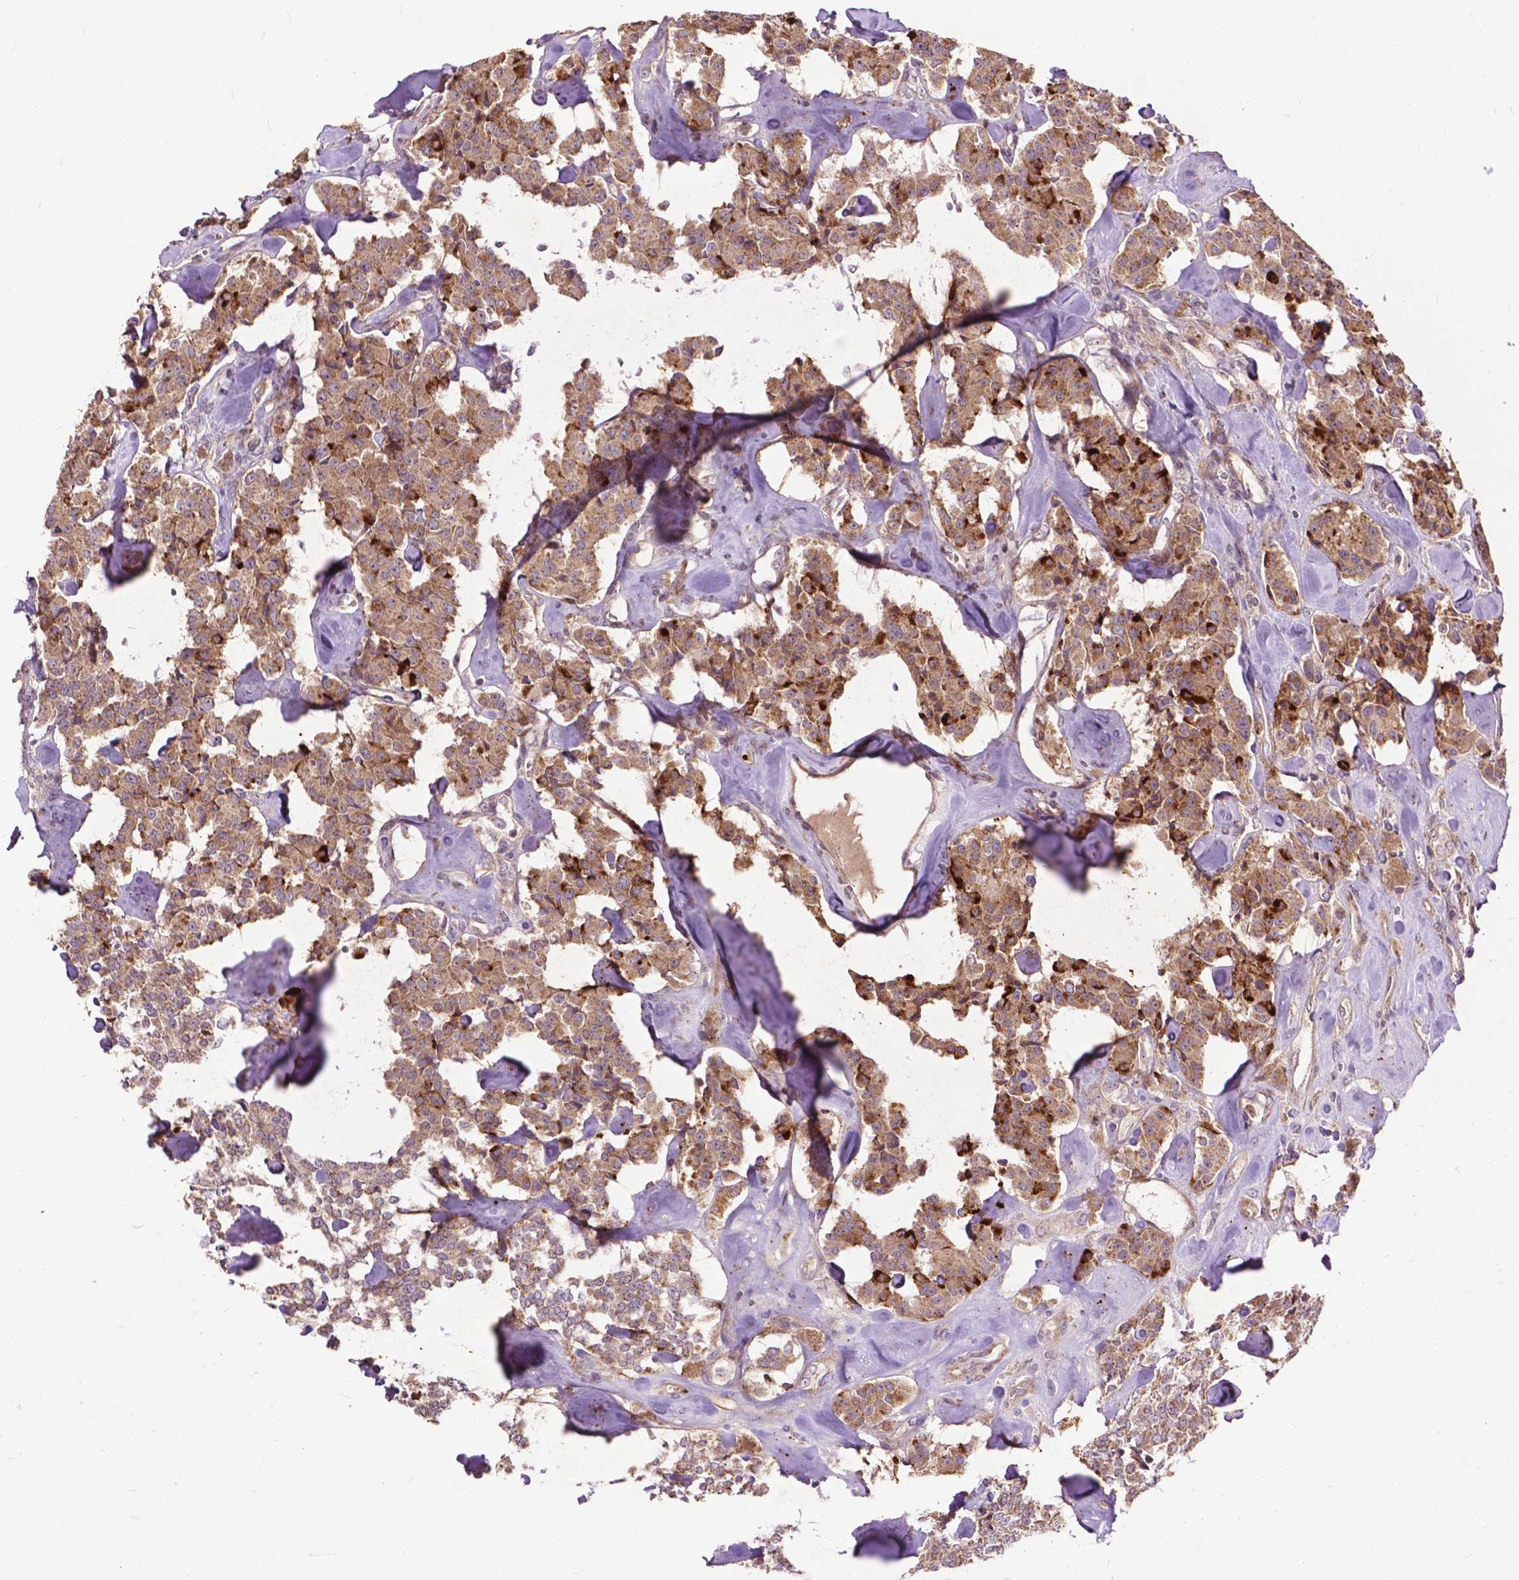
{"staining": {"intensity": "moderate", "quantity": ">75%", "location": "cytoplasmic/membranous"}, "tissue": "carcinoid", "cell_type": "Tumor cells", "image_type": "cancer", "snomed": [{"axis": "morphology", "description": "Carcinoid, malignant, NOS"}, {"axis": "topography", "description": "Pancreas"}], "caption": "Immunohistochemical staining of malignant carcinoid shows moderate cytoplasmic/membranous protein expression in about >75% of tumor cells.", "gene": "PARP3", "patient": {"sex": "male", "age": 41}}